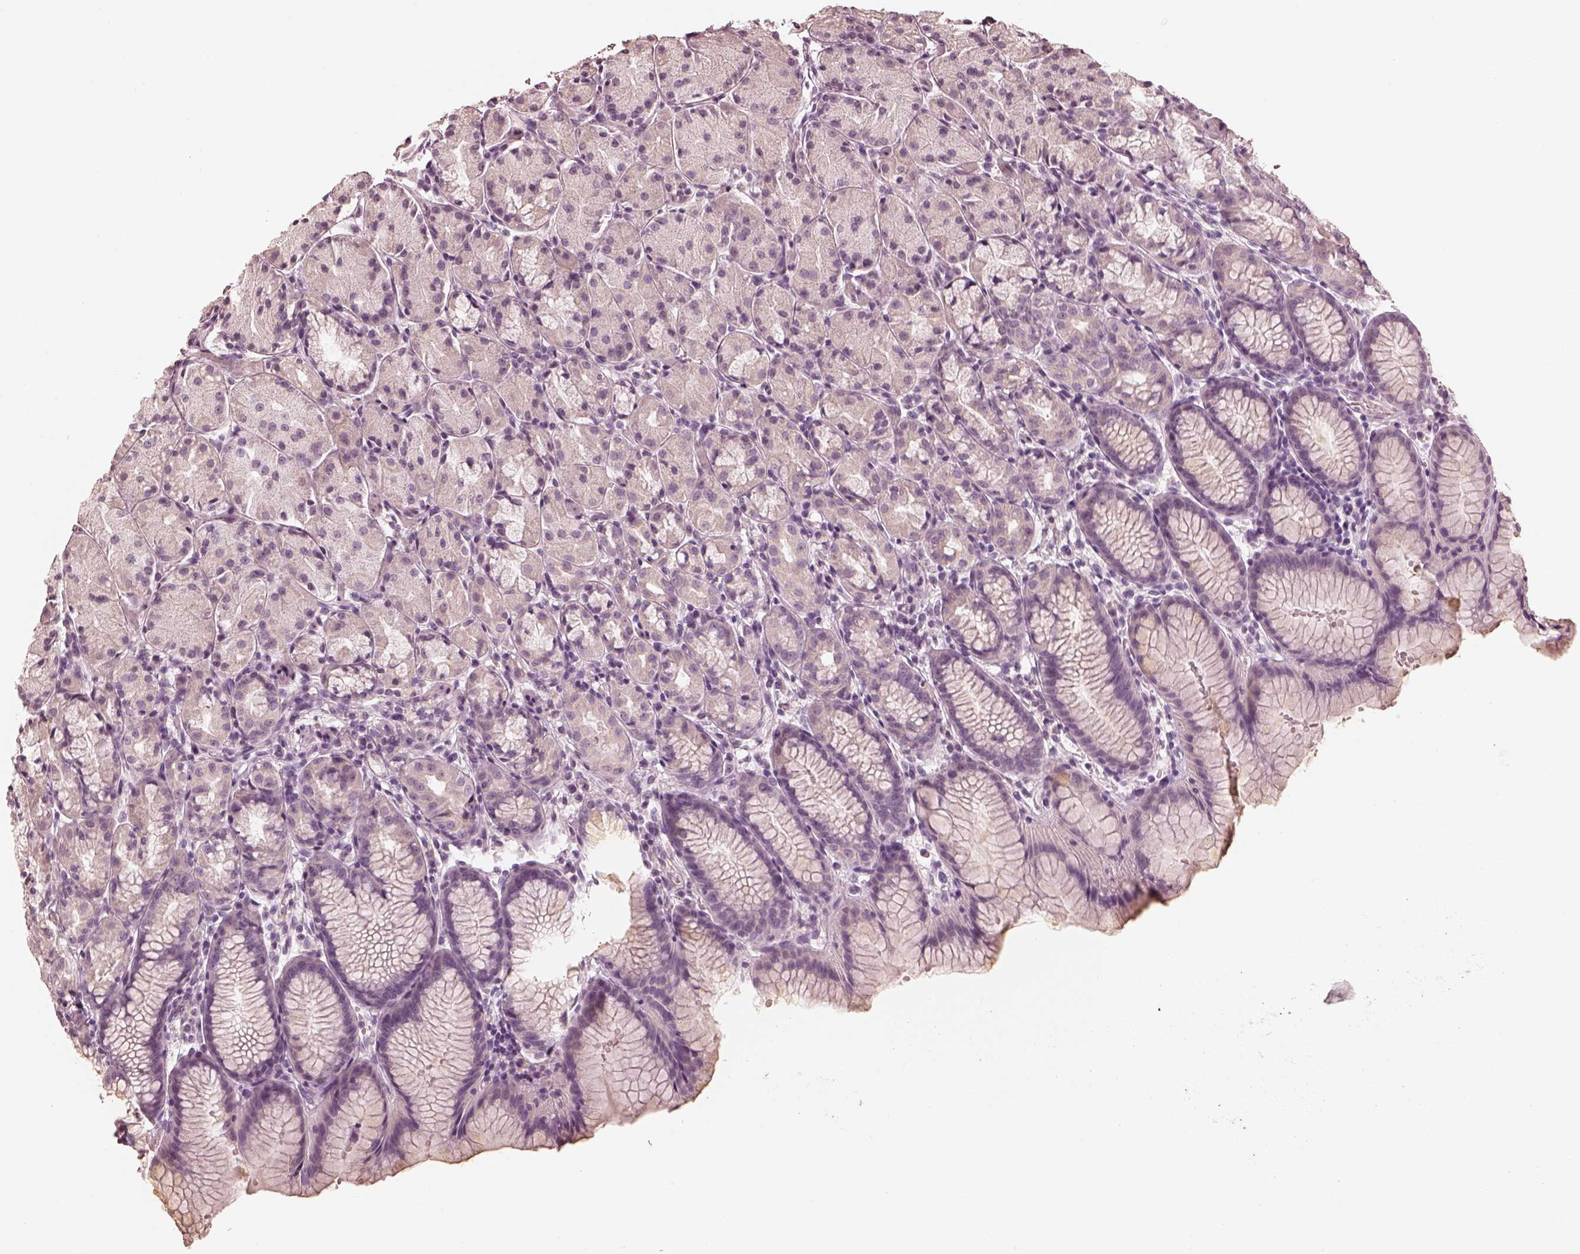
{"staining": {"intensity": "weak", "quantity": "<25%", "location": "cytoplasmic/membranous"}, "tissue": "stomach", "cell_type": "Glandular cells", "image_type": "normal", "snomed": [{"axis": "morphology", "description": "Normal tissue, NOS"}, {"axis": "topography", "description": "Stomach, upper"}], "caption": "The histopathology image demonstrates no significant positivity in glandular cells of stomach.", "gene": "CALR3", "patient": {"sex": "male", "age": 47}}